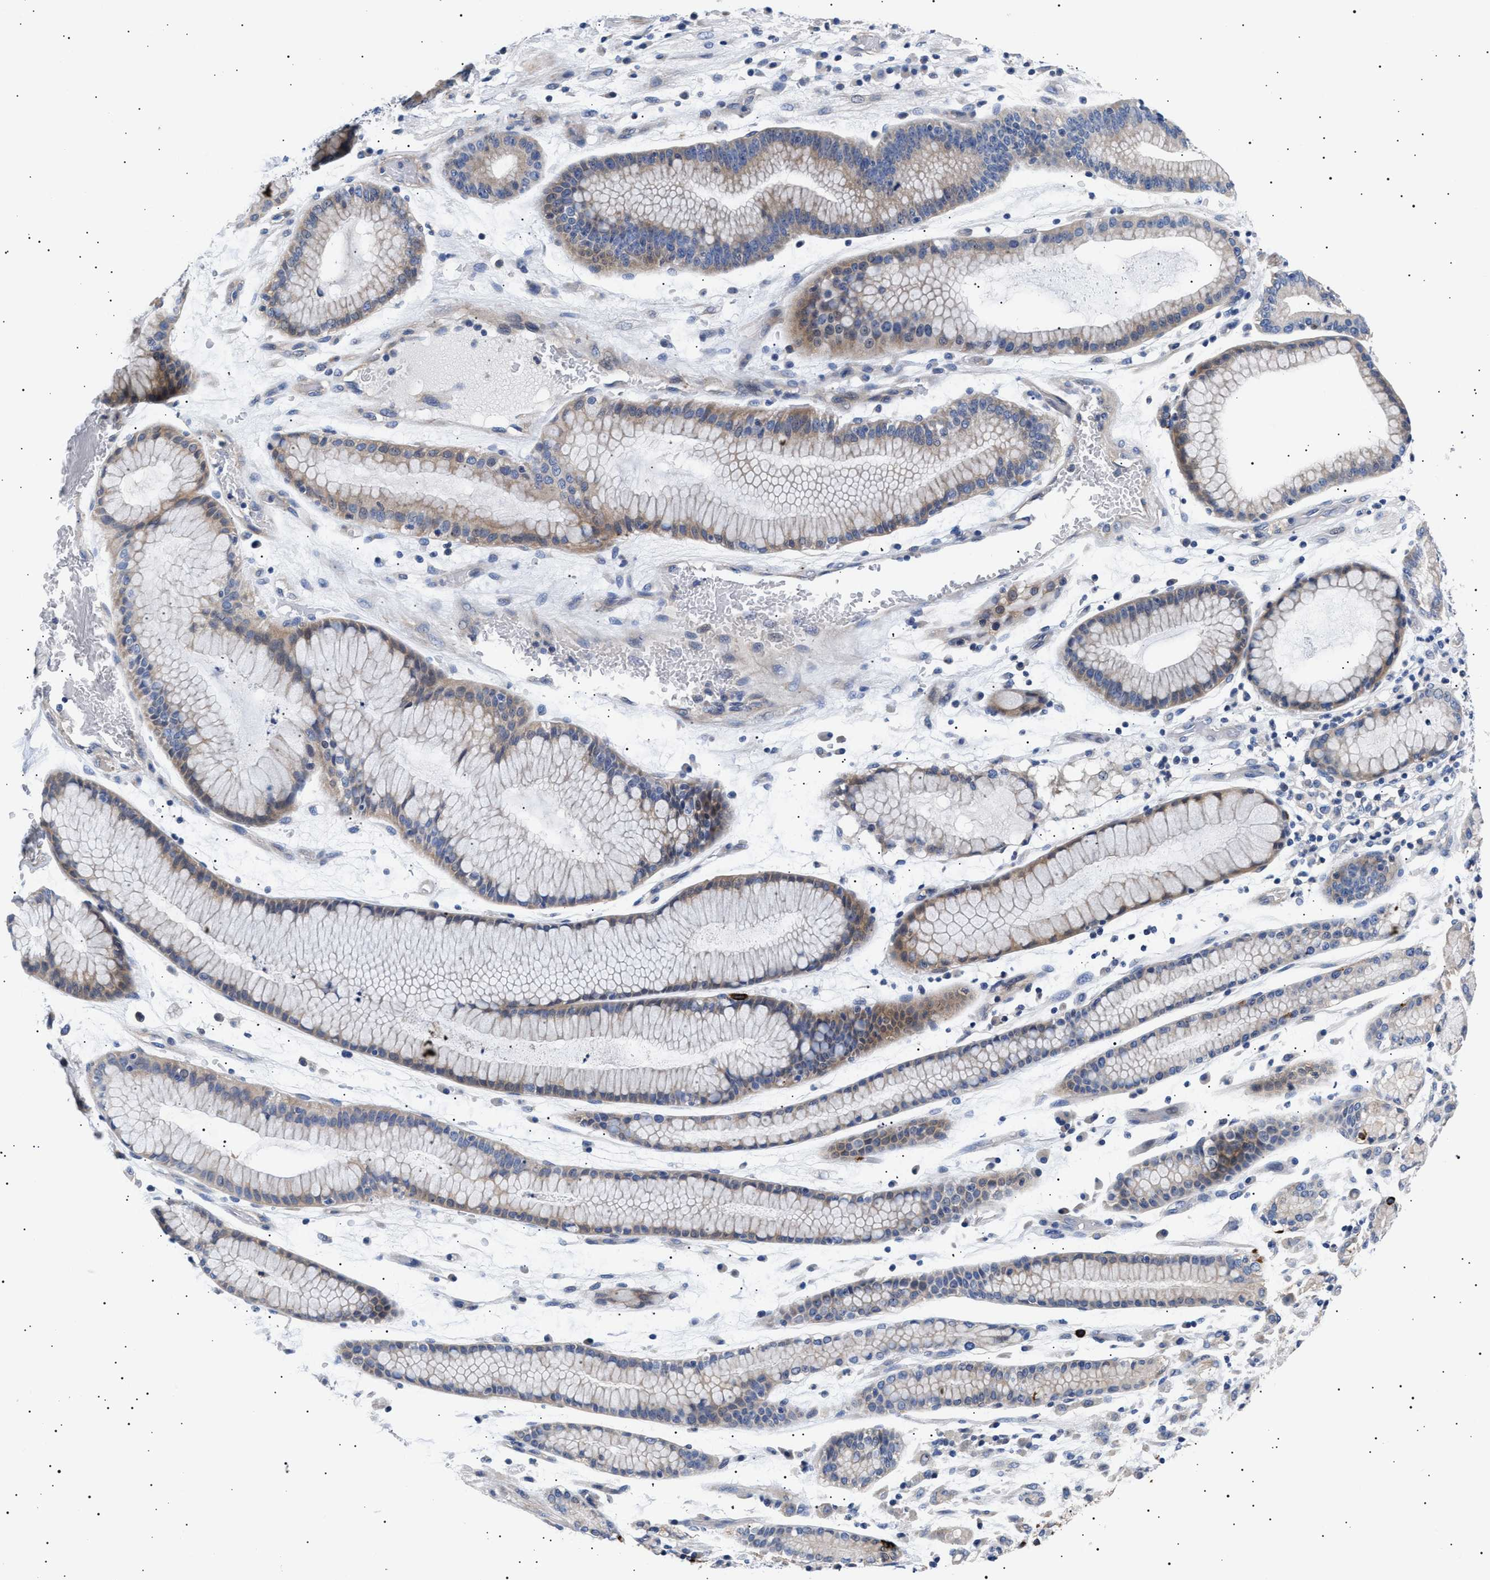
{"staining": {"intensity": "weak", "quantity": ">75%", "location": "cytoplasmic/membranous"}, "tissue": "stomach cancer", "cell_type": "Tumor cells", "image_type": "cancer", "snomed": [{"axis": "morphology", "description": "Adenocarcinoma, NOS"}, {"axis": "topography", "description": "Stomach, lower"}], "caption": "Protein analysis of adenocarcinoma (stomach) tissue exhibits weak cytoplasmic/membranous positivity in about >75% of tumor cells. (DAB (3,3'-diaminobenzidine) = brown stain, brightfield microscopy at high magnification).", "gene": "HEMGN", "patient": {"sex": "male", "age": 88}}